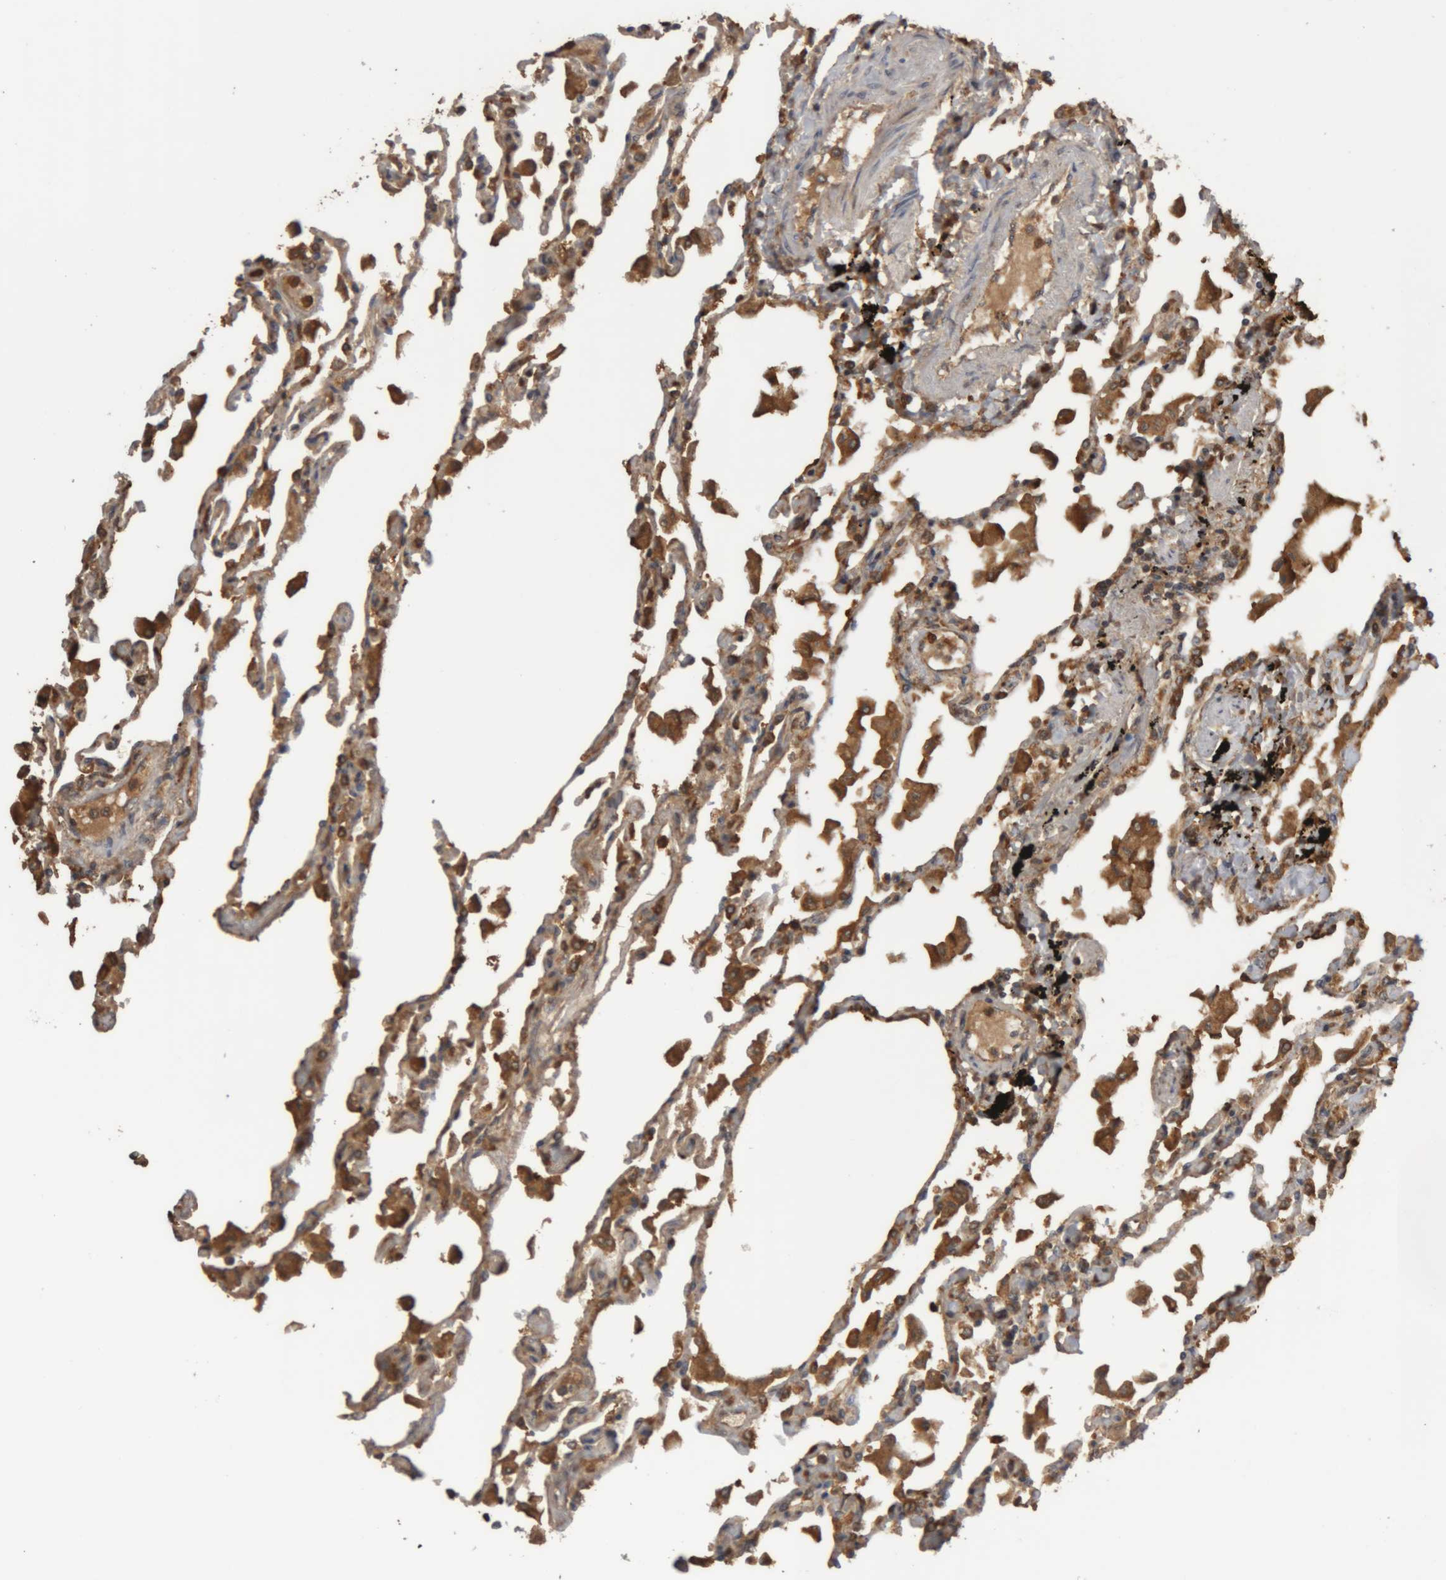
{"staining": {"intensity": "moderate", "quantity": ">75%", "location": "cytoplasmic/membranous"}, "tissue": "lung", "cell_type": "Alveolar cells", "image_type": "normal", "snomed": [{"axis": "morphology", "description": "Normal tissue, NOS"}, {"axis": "topography", "description": "Bronchus"}, {"axis": "topography", "description": "Lung"}], "caption": "IHC of normal lung exhibits medium levels of moderate cytoplasmic/membranous expression in approximately >75% of alveolar cells. The staining was performed using DAB to visualize the protein expression in brown, while the nuclei were stained in blue with hematoxylin (Magnification: 20x).", "gene": "TMED7", "patient": {"sex": "female", "age": 49}}